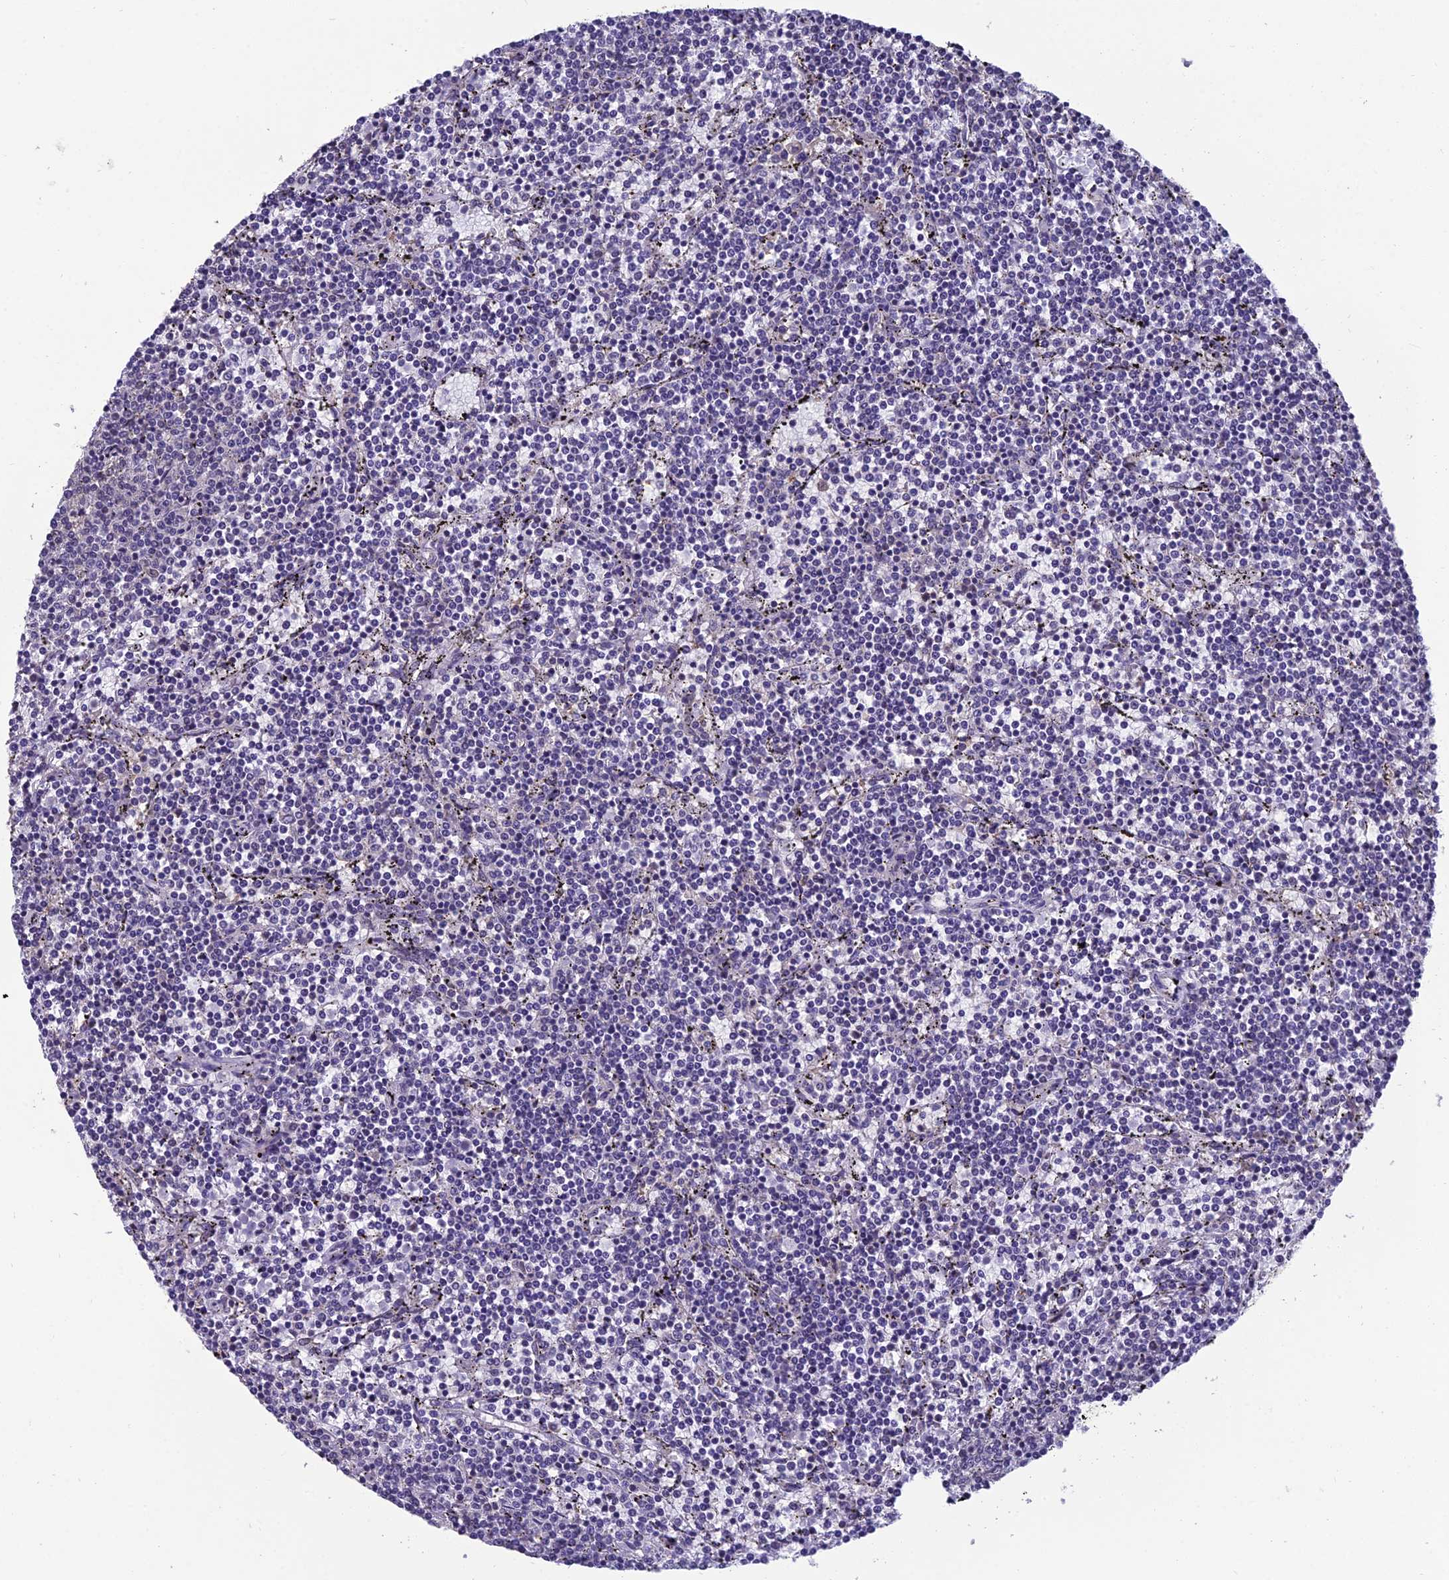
{"staining": {"intensity": "moderate", "quantity": ">75%", "location": "cytoplasmic/membranous,nuclear"}, "tissue": "lymphoma", "cell_type": "Tumor cells", "image_type": "cancer", "snomed": [{"axis": "morphology", "description": "Malignant lymphoma, non-Hodgkin's type, Low grade"}, {"axis": "topography", "description": "Spleen"}], "caption": "An image showing moderate cytoplasmic/membranous and nuclear positivity in about >75% of tumor cells in low-grade malignant lymphoma, non-Hodgkin's type, as visualized by brown immunohistochemical staining.", "gene": "GRWD1", "patient": {"sex": "female", "age": 50}}